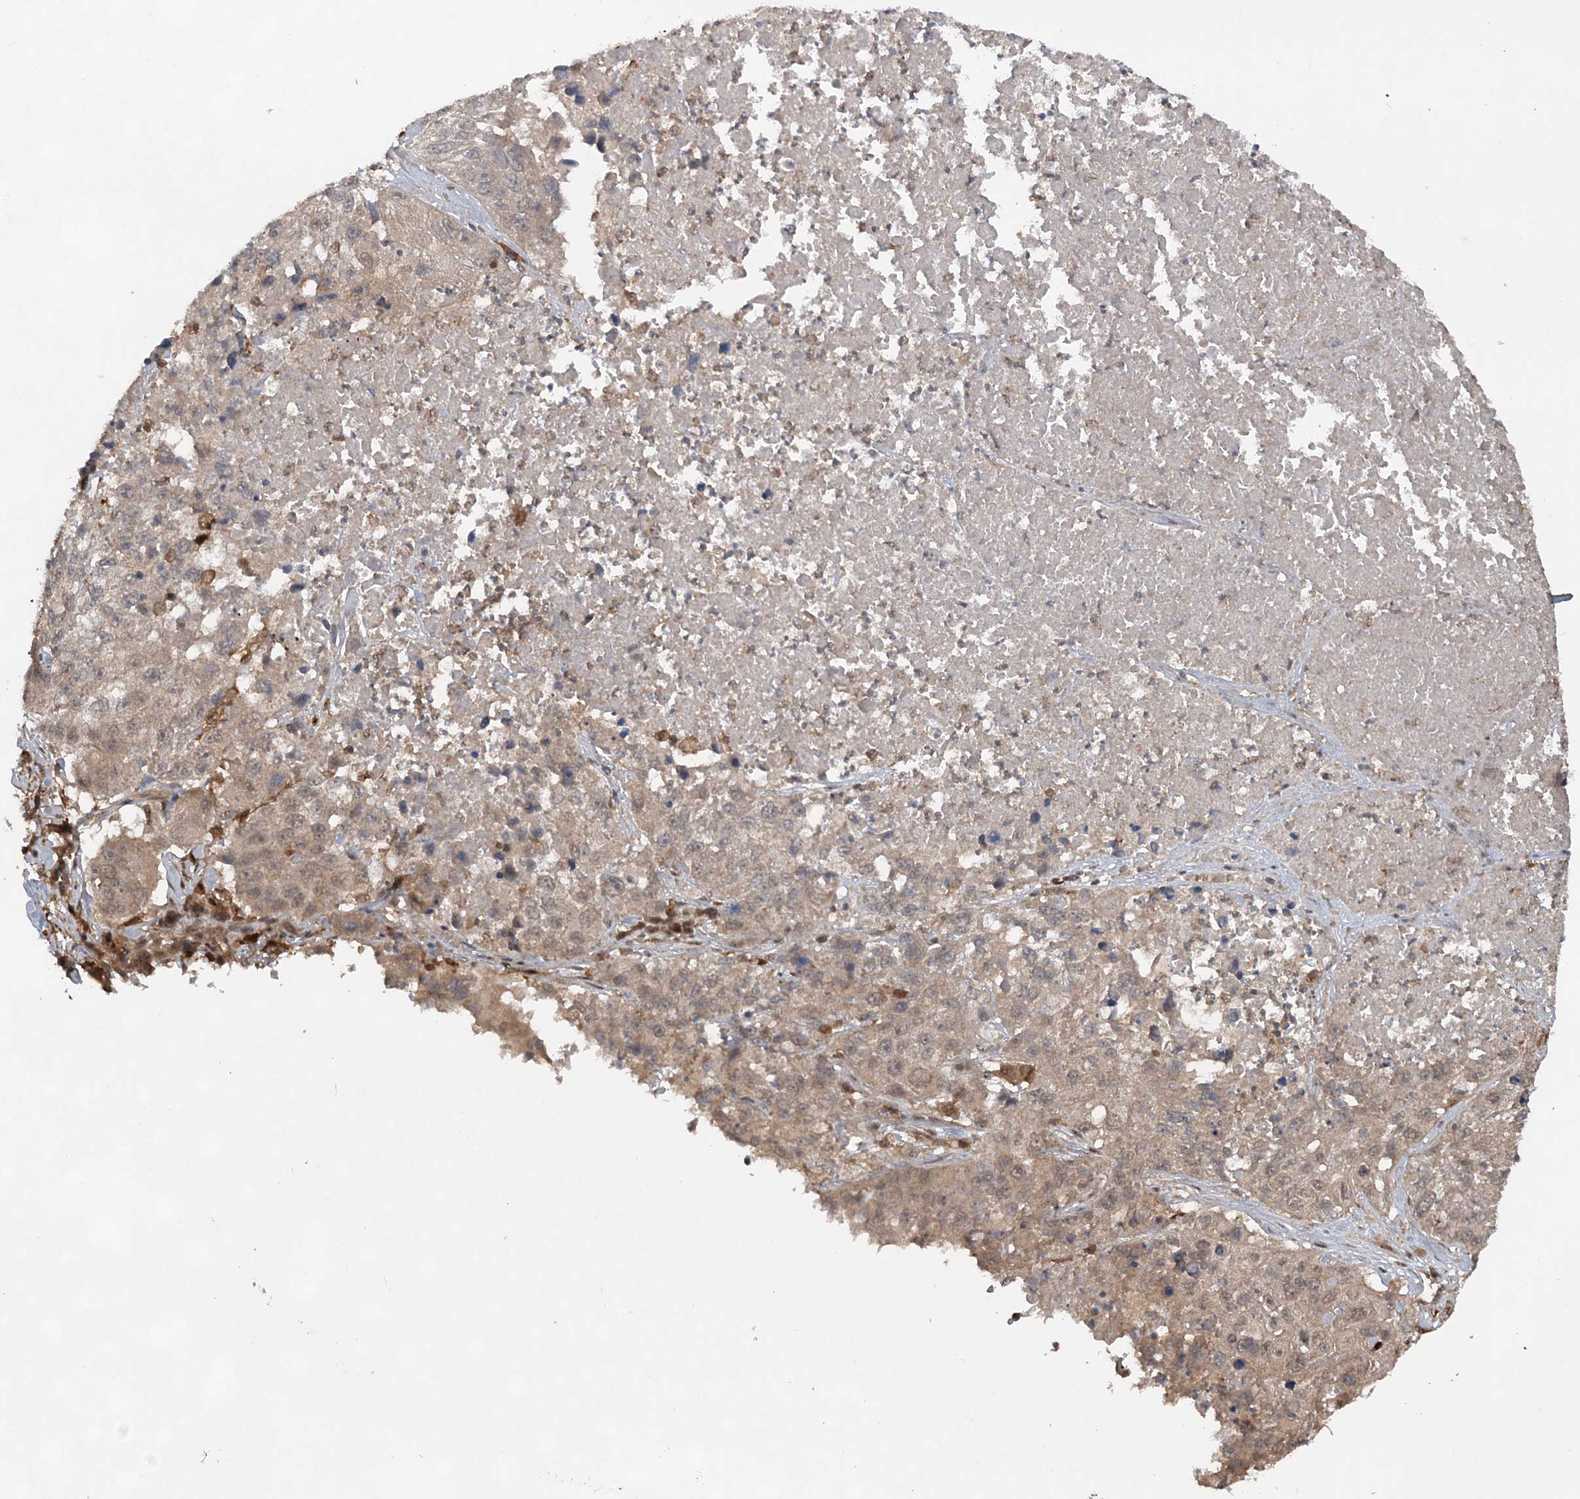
{"staining": {"intensity": "weak", "quantity": ">75%", "location": "cytoplasmic/membranous,nuclear"}, "tissue": "lung cancer", "cell_type": "Tumor cells", "image_type": "cancer", "snomed": [{"axis": "morphology", "description": "Squamous cell carcinoma, NOS"}, {"axis": "topography", "description": "Lung"}], "caption": "DAB immunohistochemical staining of lung squamous cell carcinoma demonstrates weak cytoplasmic/membranous and nuclear protein staining in about >75% of tumor cells.", "gene": "LACC1", "patient": {"sex": "male", "age": 61}}